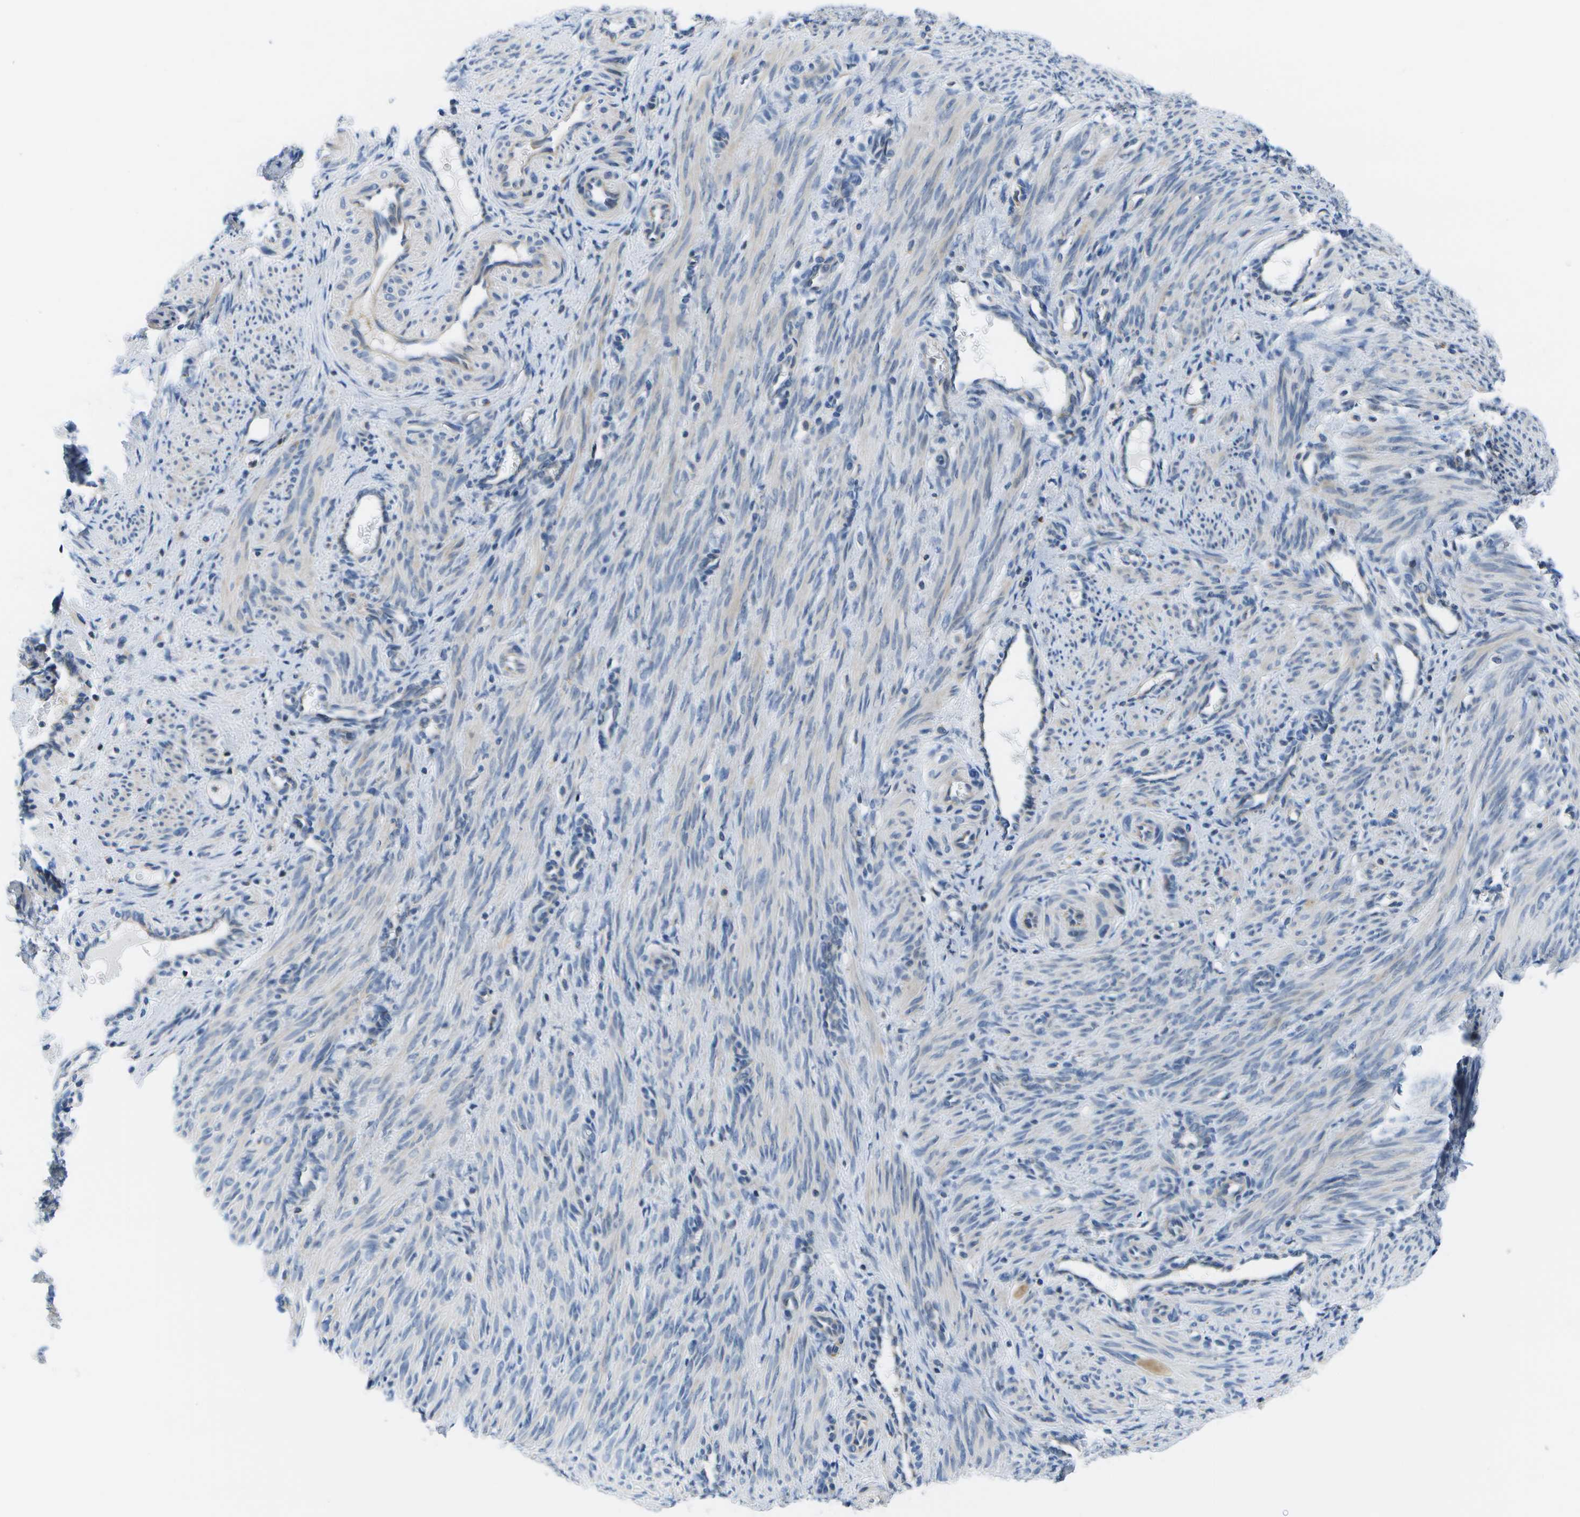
{"staining": {"intensity": "weak", "quantity": "25%-75%", "location": "cytoplasmic/membranous"}, "tissue": "smooth muscle", "cell_type": "Smooth muscle cells", "image_type": "normal", "snomed": [{"axis": "morphology", "description": "Normal tissue, NOS"}, {"axis": "topography", "description": "Endometrium"}], "caption": "Weak cytoplasmic/membranous positivity for a protein is present in about 25%-75% of smooth muscle cells of normal smooth muscle using immunohistochemistry (IHC).", "gene": "GDF5", "patient": {"sex": "female", "age": 33}}